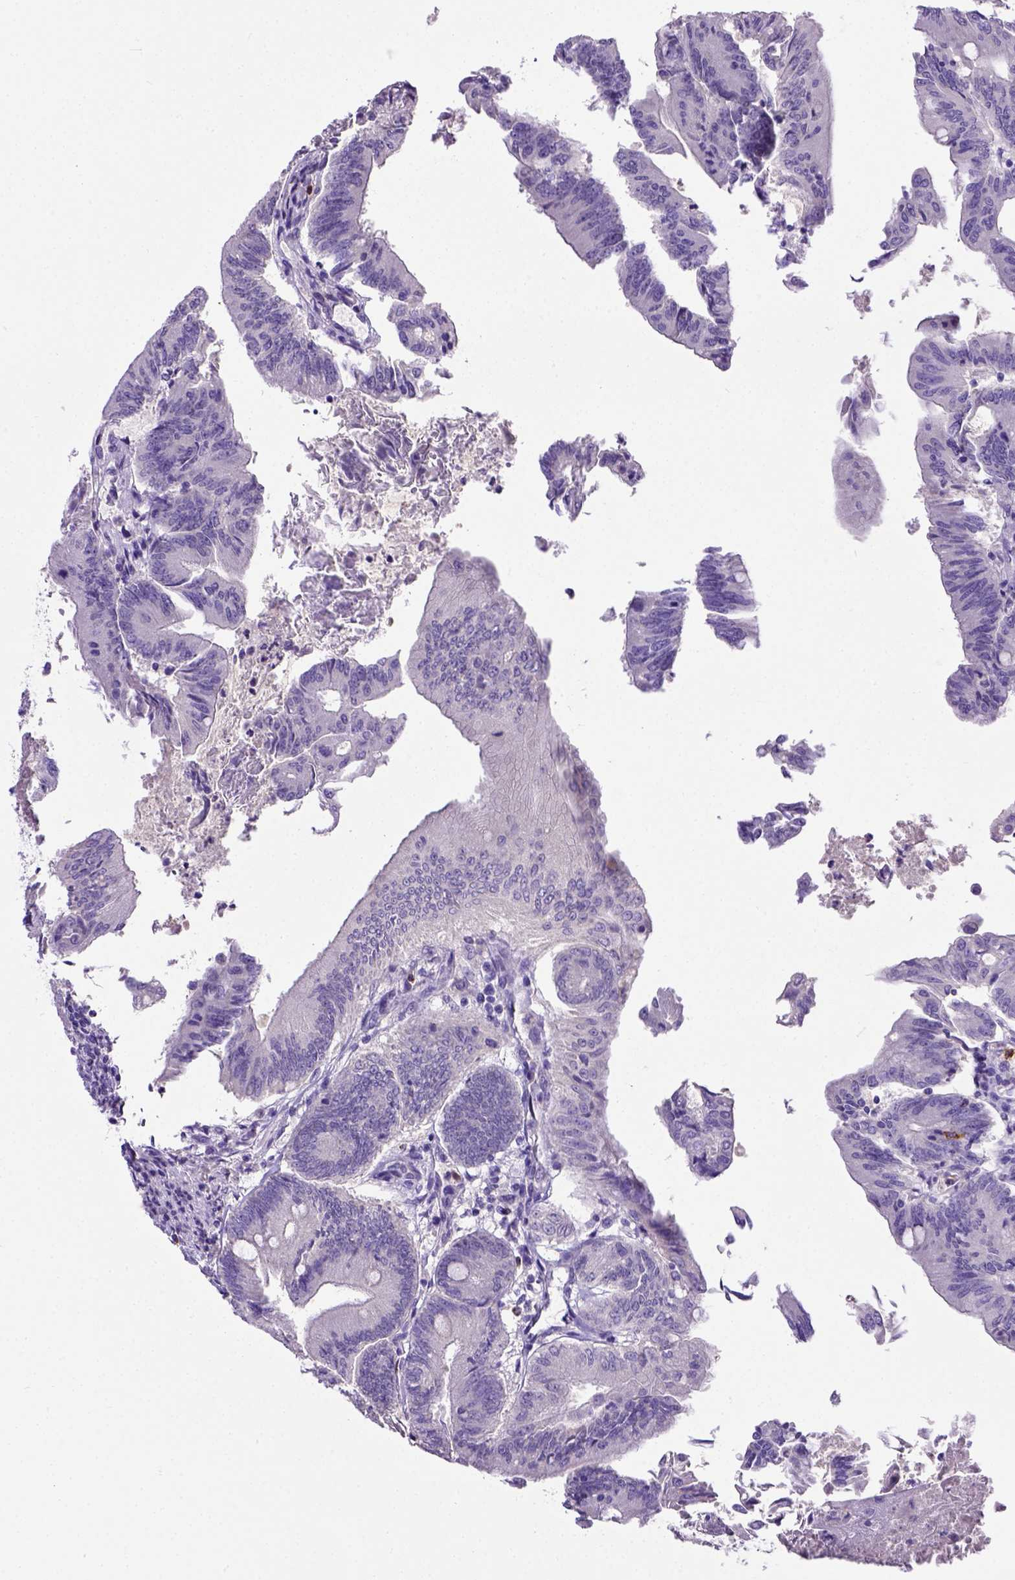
{"staining": {"intensity": "negative", "quantity": "none", "location": "none"}, "tissue": "colorectal cancer", "cell_type": "Tumor cells", "image_type": "cancer", "snomed": [{"axis": "morphology", "description": "Adenocarcinoma, NOS"}, {"axis": "topography", "description": "Colon"}], "caption": "This micrograph is of adenocarcinoma (colorectal) stained with immunohistochemistry to label a protein in brown with the nuclei are counter-stained blue. There is no positivity in tumor cells.", "gene": "B3GAT1", "patient": {"sex": "female", "age": 70}}